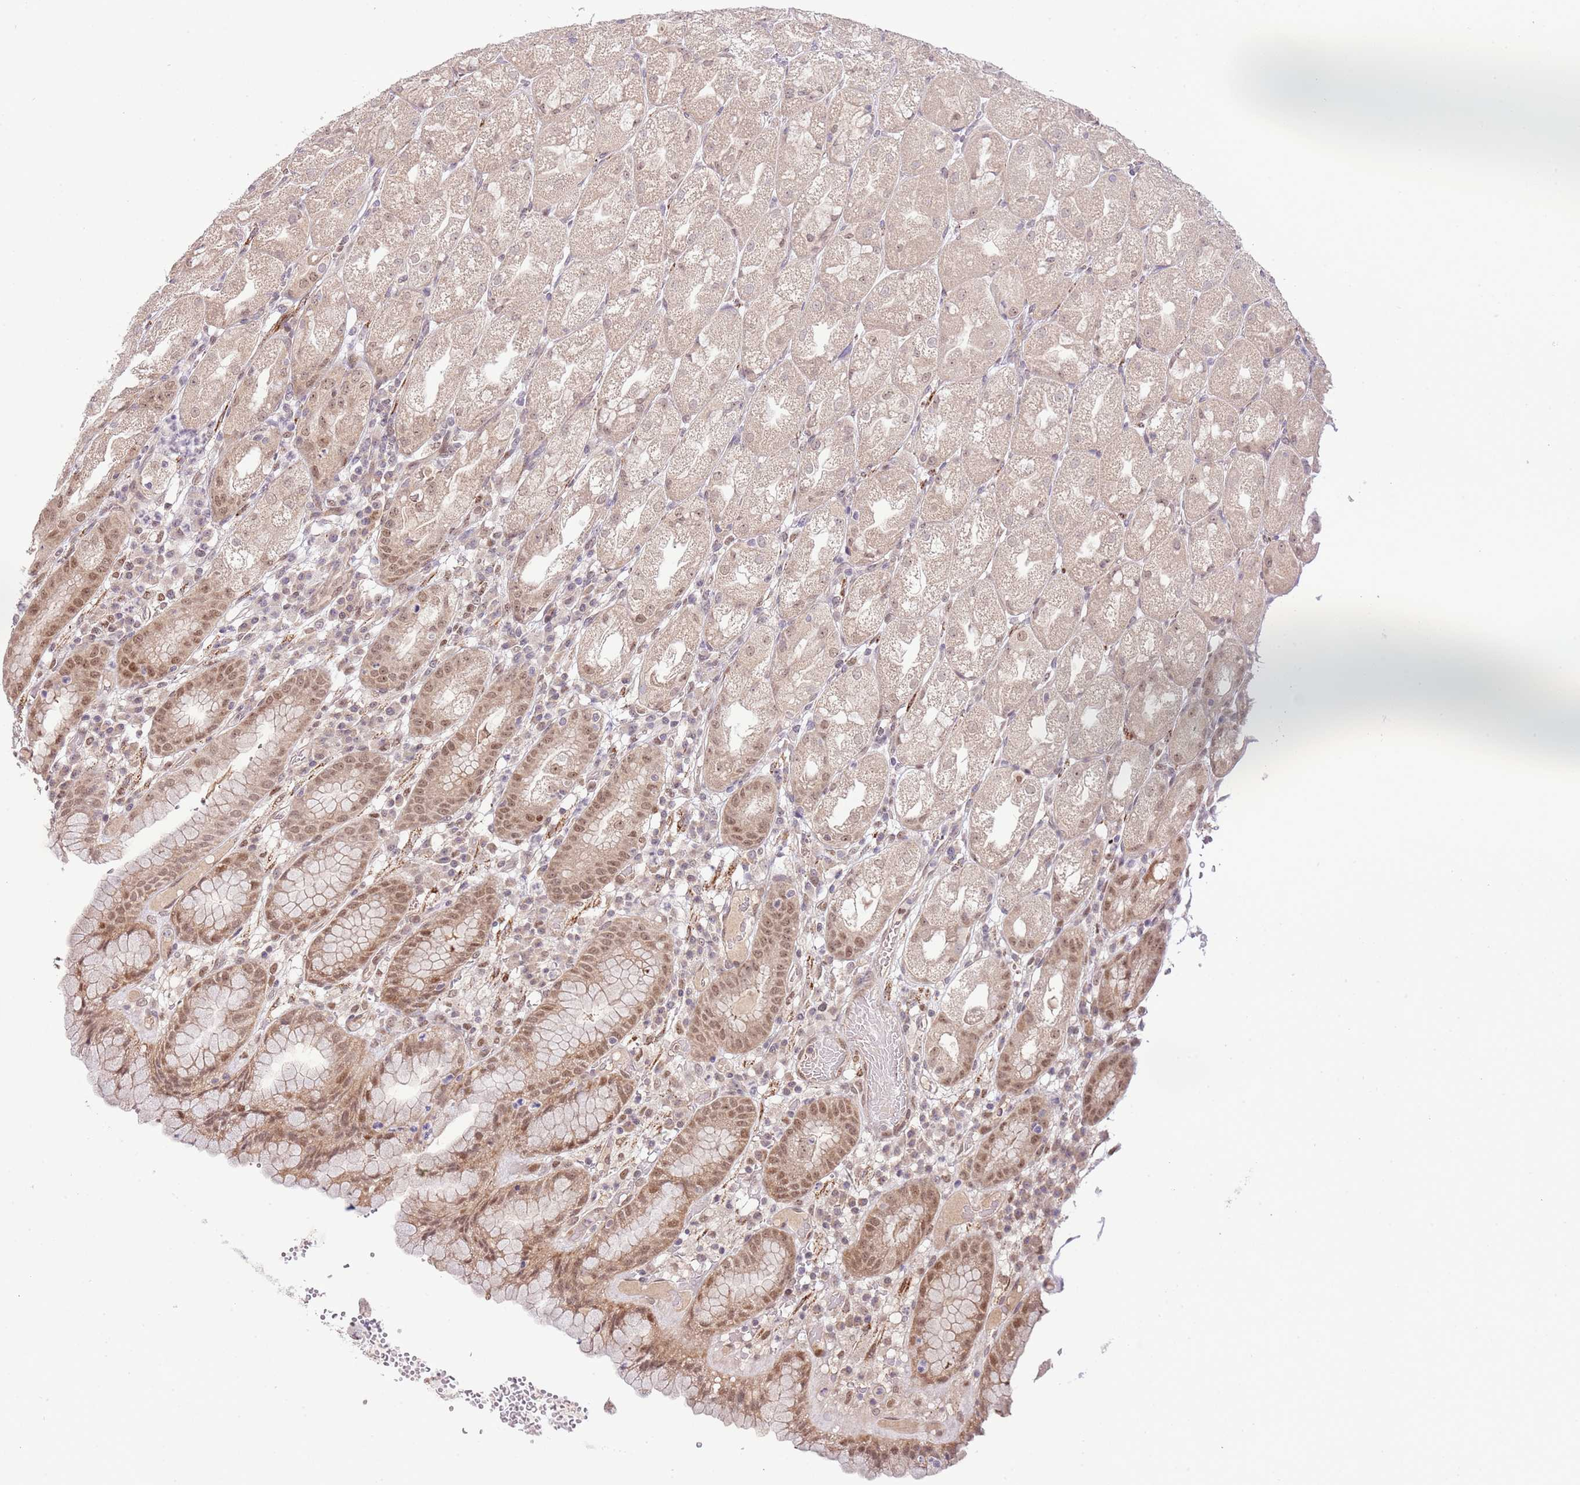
{"staining": {"intensity": "moderate", "quantity": "25%-75%", "location": "cytoplasmic/membranous,nuclear"}, "tissue": "stomach", "cell_type": "Glandular cells", "image_type": "normal", "snomed": [{"axis": "morphology", "description": "Normal tissue, NOS"}, {"axis": "topography", "description": "Stomach, upper"}], "caption": "Immunohistochemical staining of normal human stomach displays 25%-75% levels of moderate cytoplasmic/membranous,nuclear protein positivity in about 25%-75% of glandular cells.", "gene": "CHD1", "patient": {"sex": "male", "age": 52}}